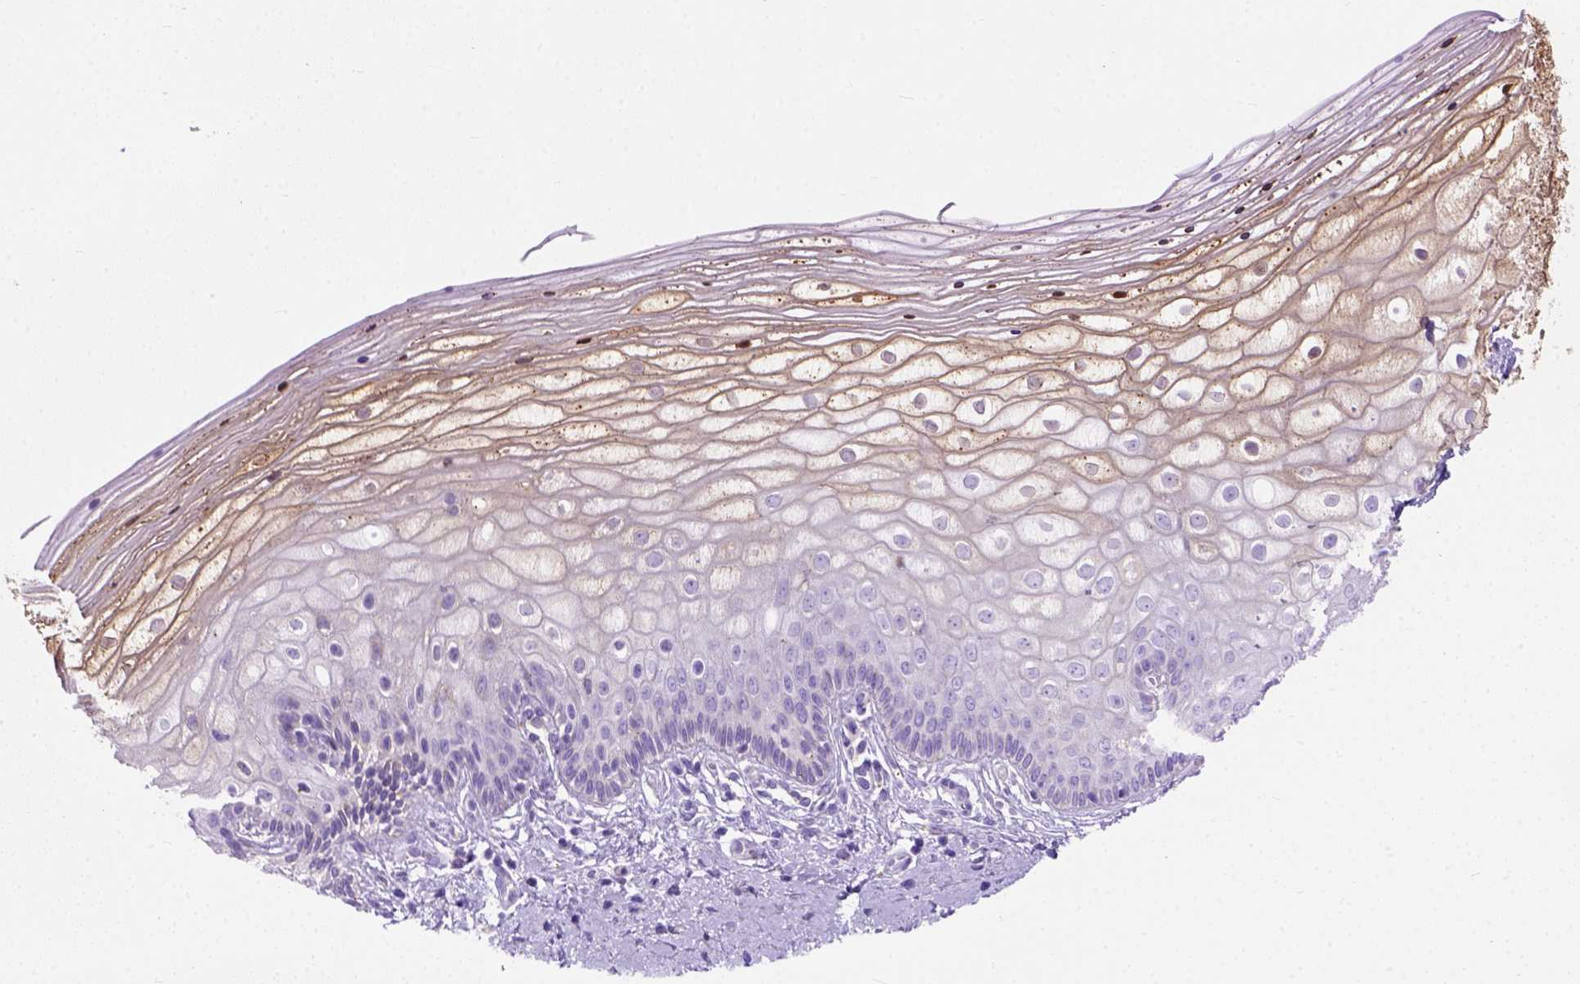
{"staining": {"intensity": "moderate", "quantity": "25%-75%", "location": "cytoplasmic/membranous"}, "tissue": "vagina", "cell_type": "Squamous epithelial cells", "image_type": "normal", "snomed": [{"axis": "morphology", "description": "Normal tissue, NOS"}, {"axis": "topography", "description": "Vagina"}], "caption": "Protein expression analysis of unremarkable vagina displays moderate cytoplasmic/membranous staining in about 25%-75% of squamous epithelial cells.", "gene": "PLK4", "patient": {"sex": "female", "age": 39}}